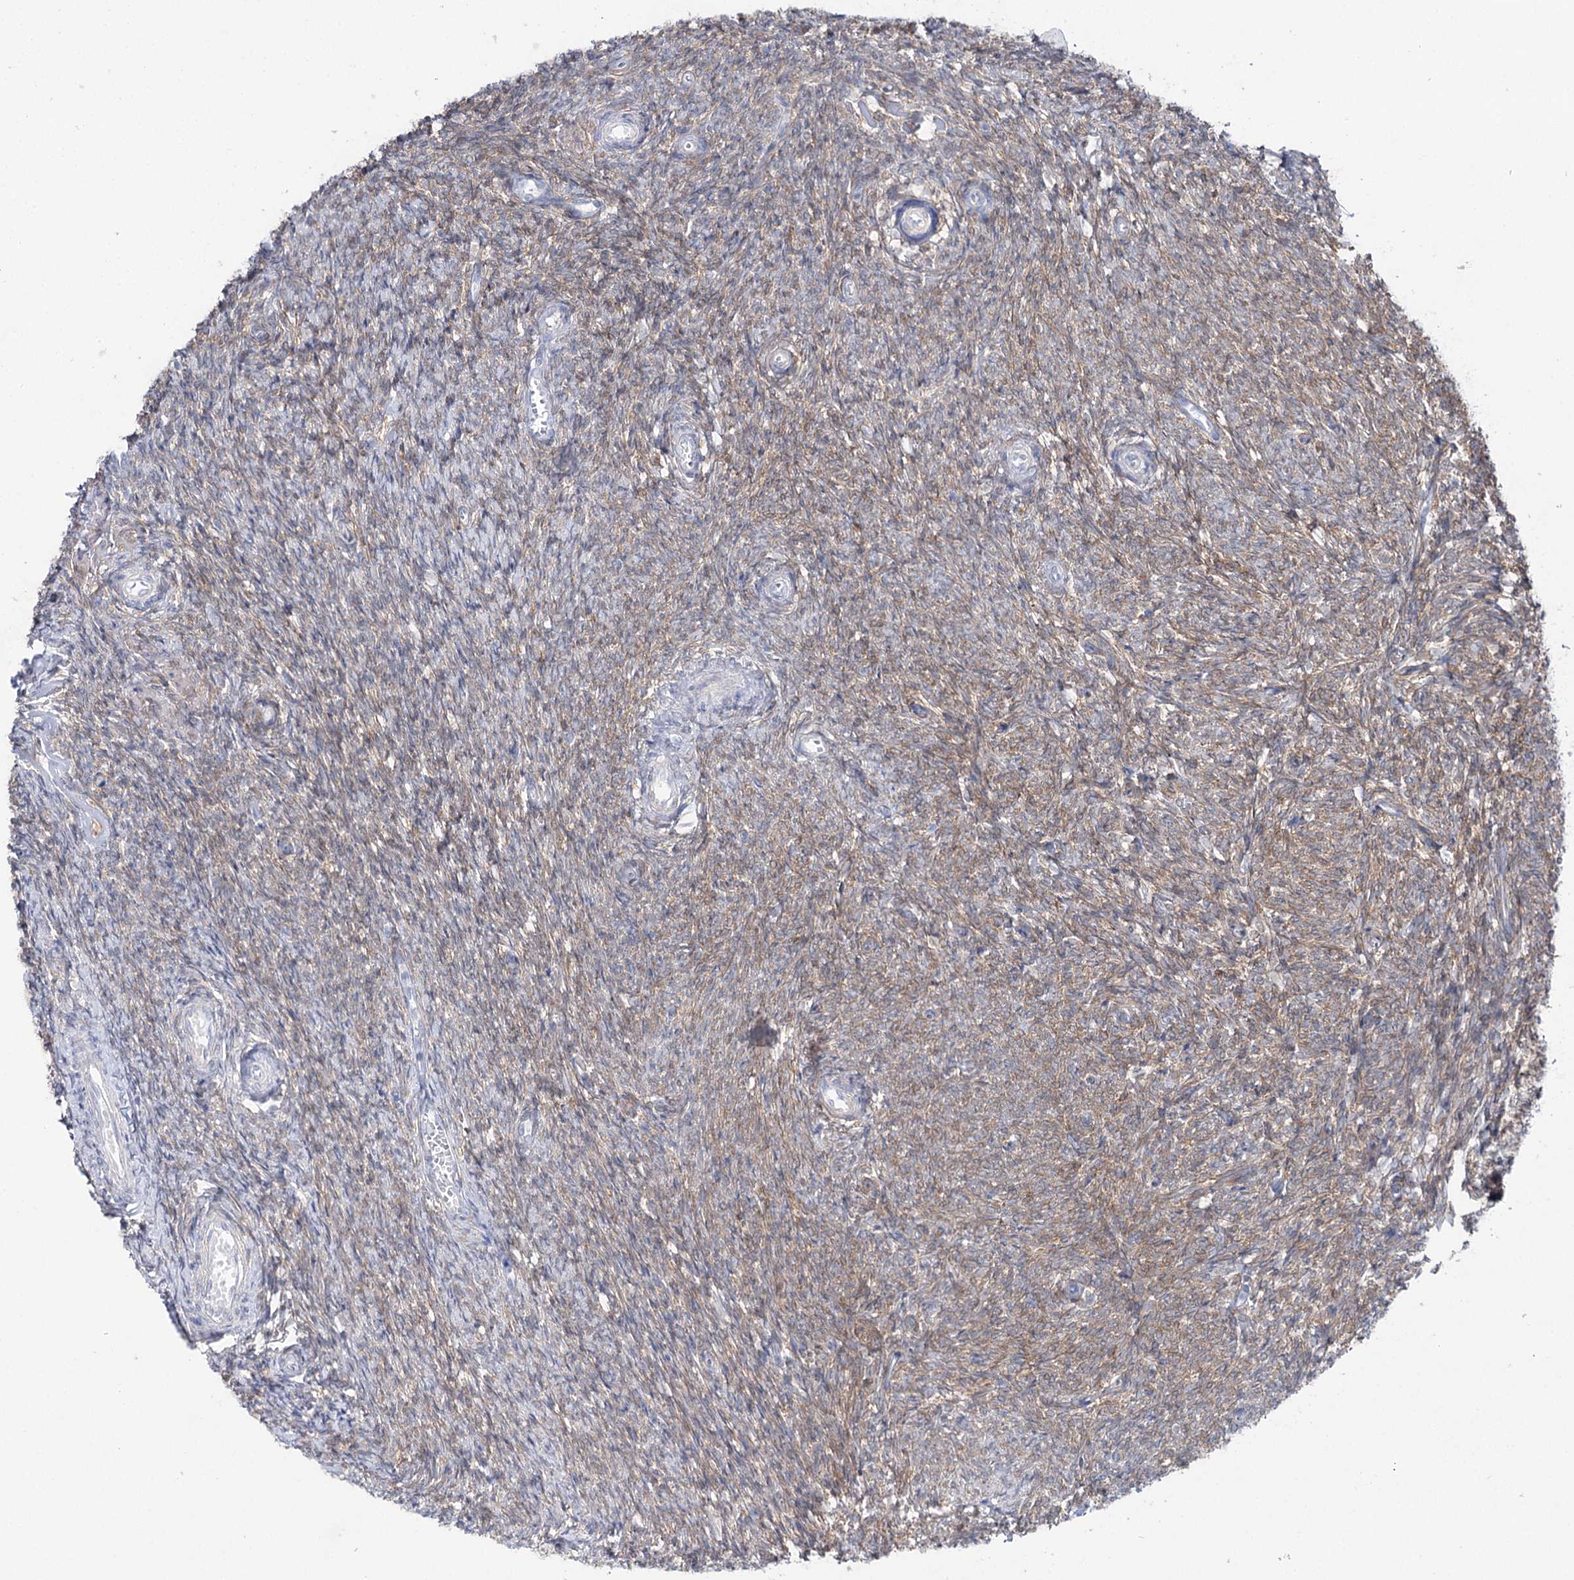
{"staining": {"intensity": "weak", "quantity": "25%-75%", "location": "cytoplasmic/membranous"}, "tissue": "ovary", "cell_type": "Ovarian stroma cells", "image_type": "normal", "snomed": [{"axis": "morphology", "description": "Normal tissue, NOS"}, {"axis": "topography", "description": "Ovary"}], "caption": "Immunohistochemistry (IHC) micrograph of unremarkable human ovary stained for a protein (brown), which reveals low levels of weak cytoplasmic/membranous staining in about 25%-75% of ovarian stroma cells.", "gene": "UGDH", "patient": {"sex": "female", "age": 44}}